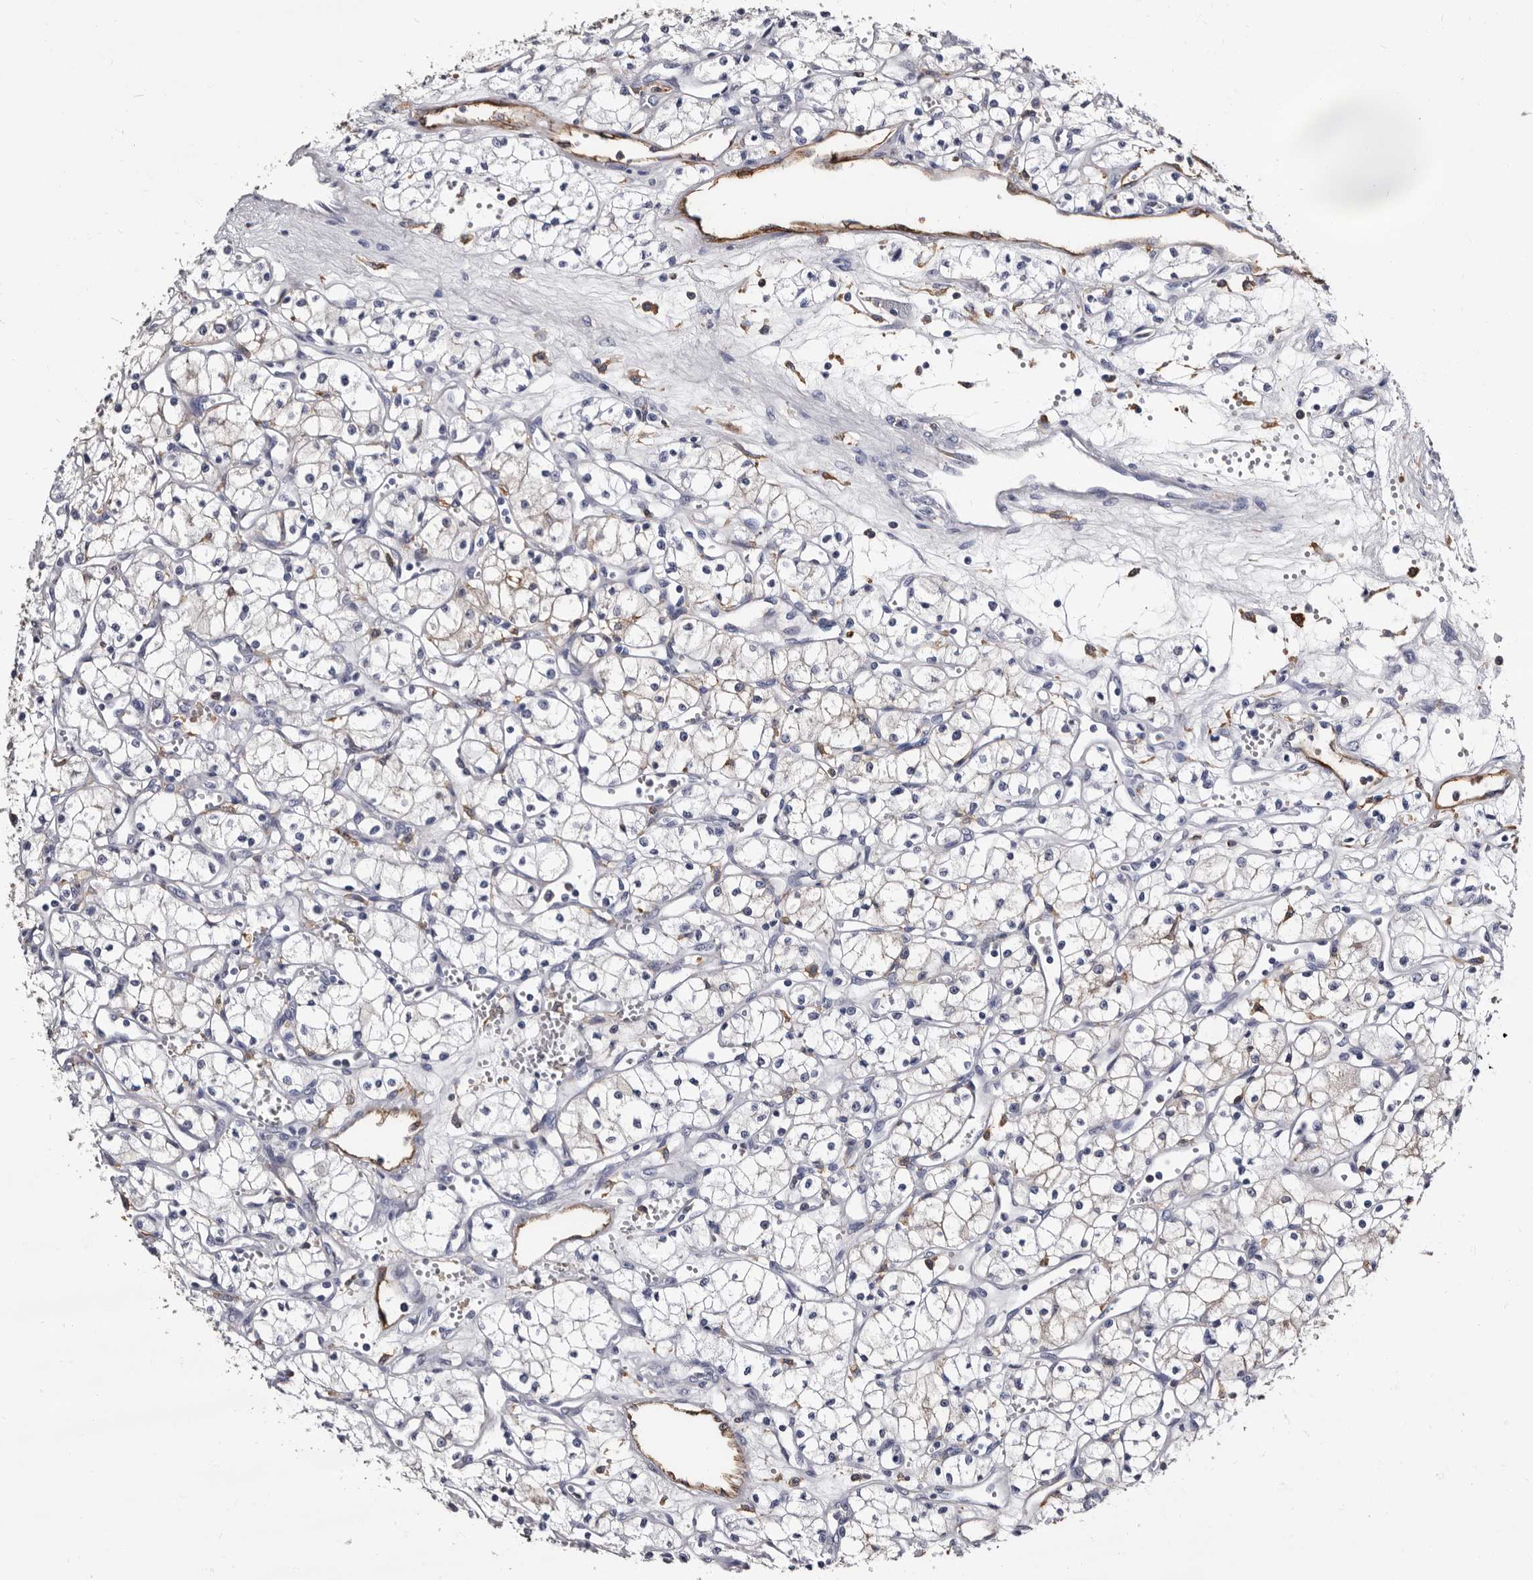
{"staining": {"intensity": "weak", "quantity": "25%-75%", "location": "cytoplasmic/membranous"}, "tissue": "renal cancer", "cell_type": "Tumor cells", "image_type": "cancer", "snomed": [{"axis": "morphology", "description": "Adenocarcinoma, NOS"}, {"axis": "topography", "description": "Kidney"}], "caption": "Protein staining reveals weak cytoplasmic/membranous staining in about 25%-75% of tumor cells in renal cancer (adenocarcinoma).", "gene": "EPB41L3", "patient": {"sex": "male", "age": 59}}